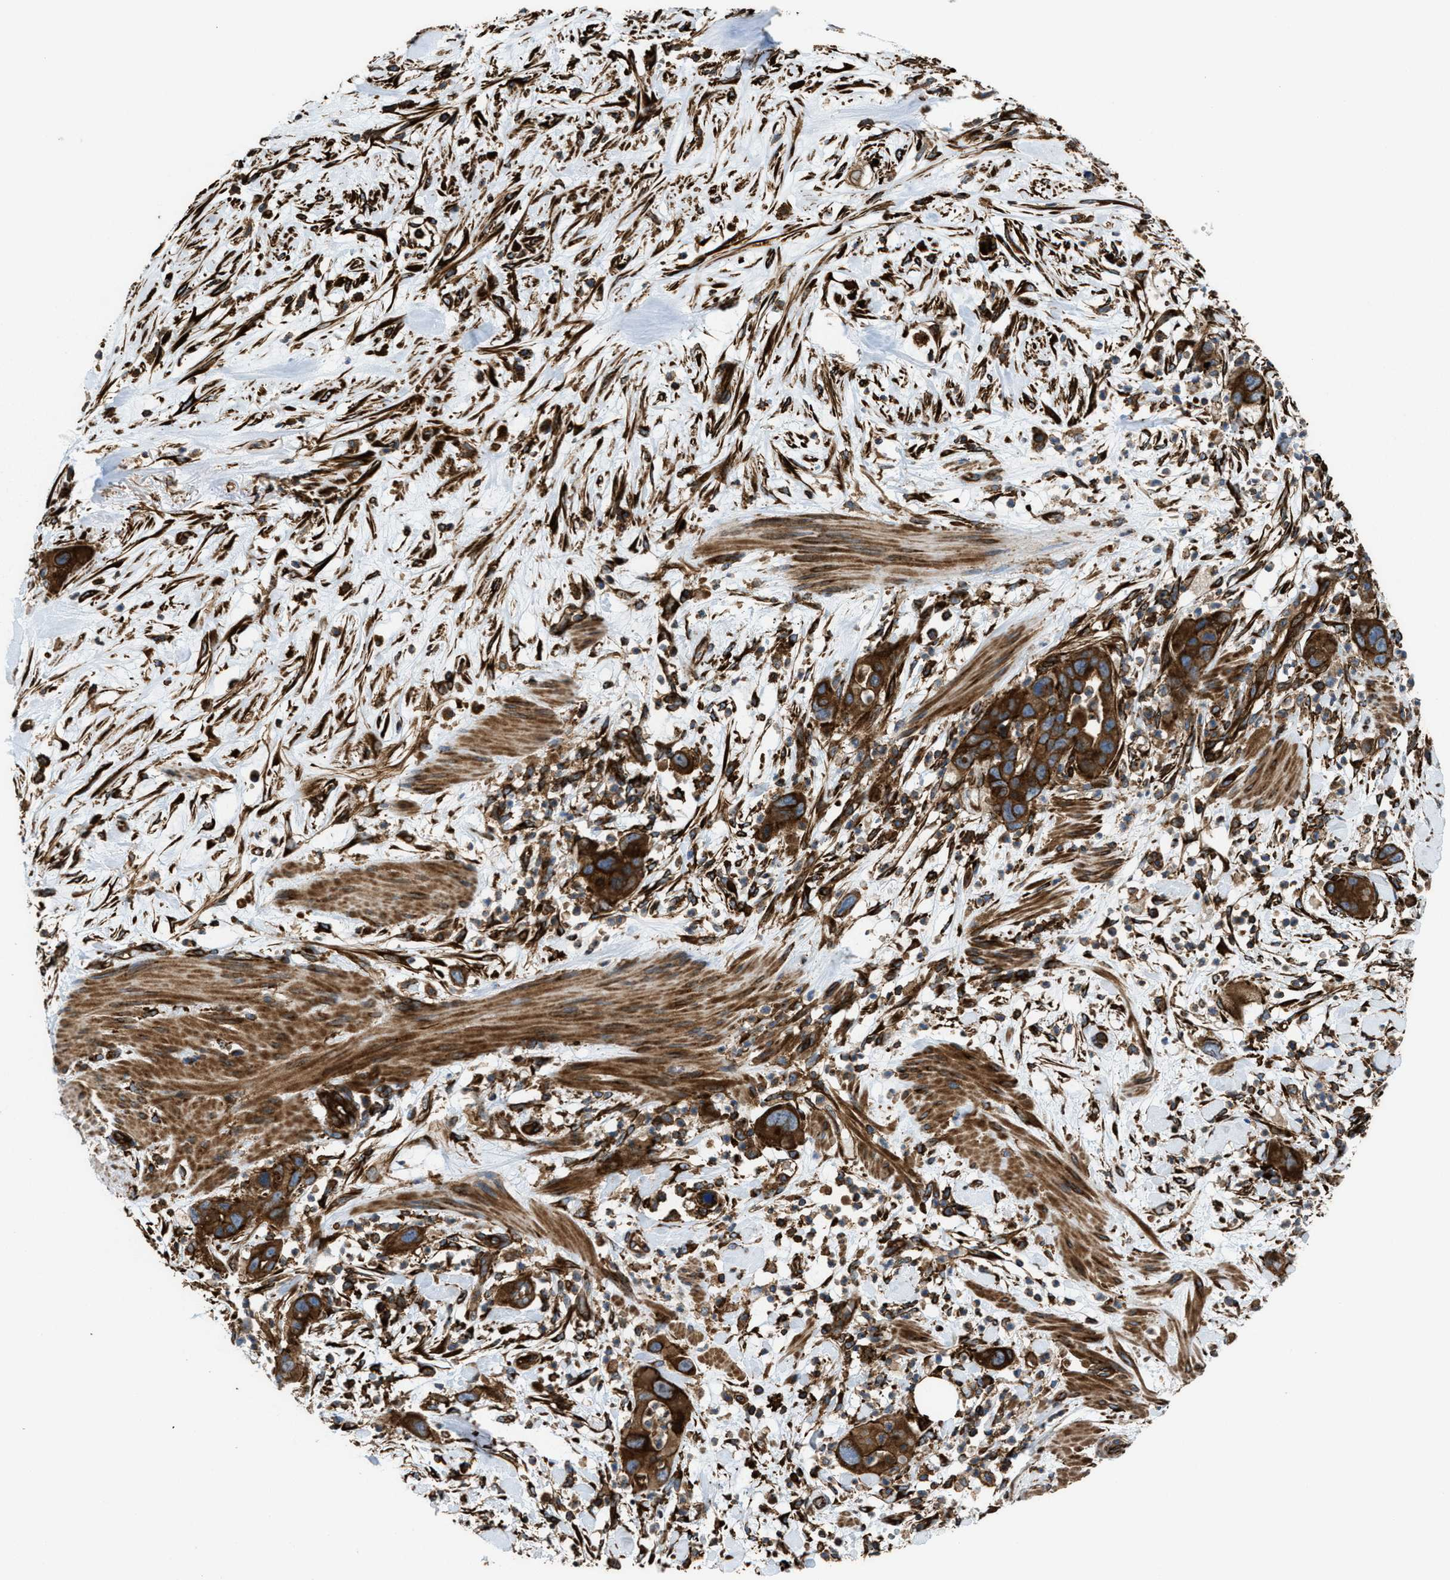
{"staining": {"intensity": "strong", "quantity": ">75%", "location": "cytoplasmic/membranous"}, "tissue": "pancreatic cancer", "cell_type": "Tumor cells", "image_type": "cancer", "snomed": [{"axis": "morphology", "description": "Adenocarcinoma, NOS"}, {"axis": "topography", "description": "Pancreas"}], "caption": "Tumor cells exhibit high levels of strong cytoplasmic/membranous expression in approximately >75% of cells in adenocarcinoma (pancreatic).", "gene": "EGLN1", "patient": {"sex": "female", "age": 71}}